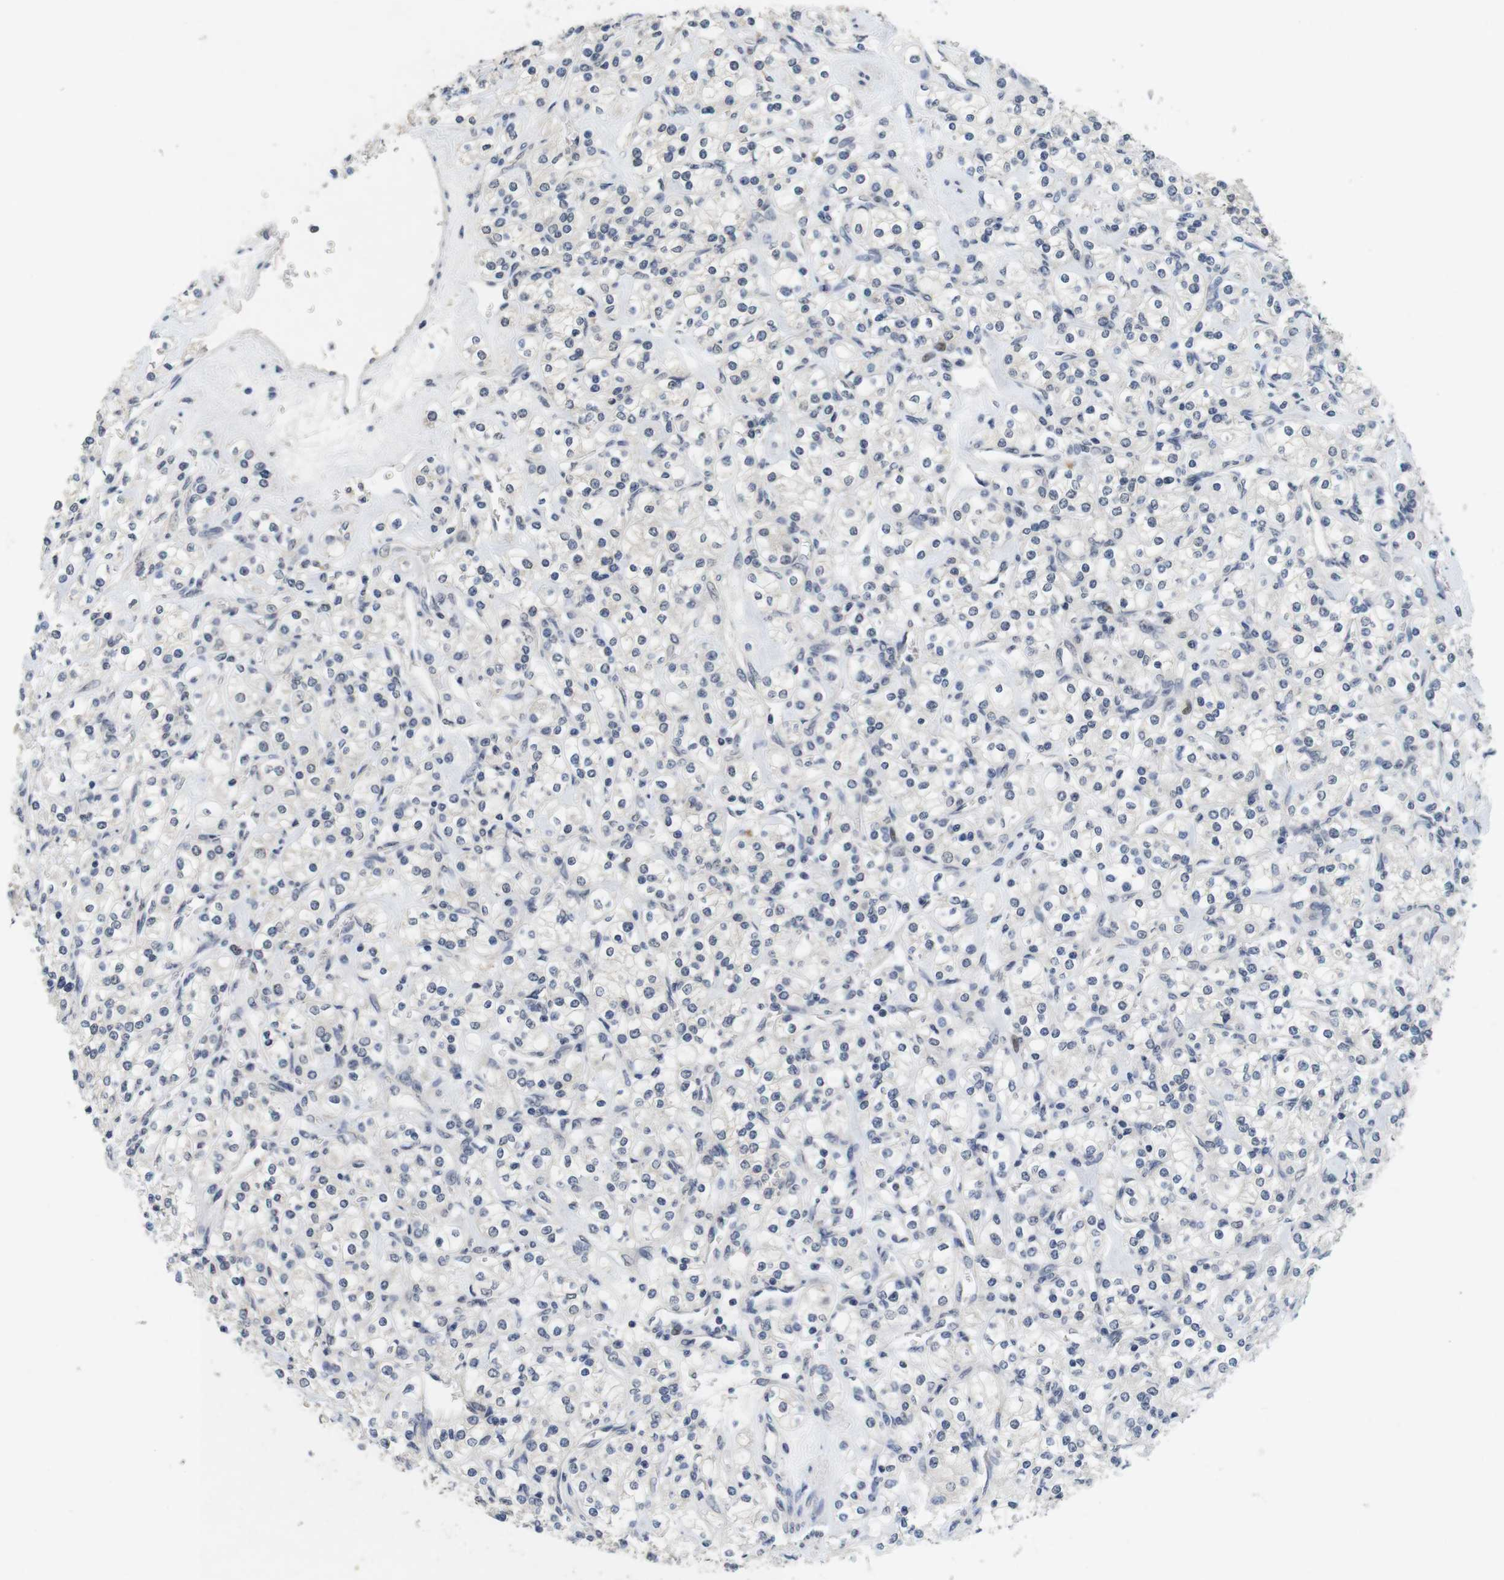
{"staining": {"intensity": "negative", "quantity": "none", "location": "none"}, "tissue": "renal cancer", "cell_type": "Tumor cells", "image_type": "cancer", "snomed": [{"axis": "morphology", "description": "Adenocarcinoma, NOS"}, {"axis": "topography", "description": "Kidney"}], "caption": "This photomicrograph is of adenocarcinoma (renal) stained with immunohistochemistry to label a protein in brown with the nuclei are counter-stained blue. There is no staining in tumor cells.", "gene": "SKP2", "patient": {"sex": "male", "age": 77}}